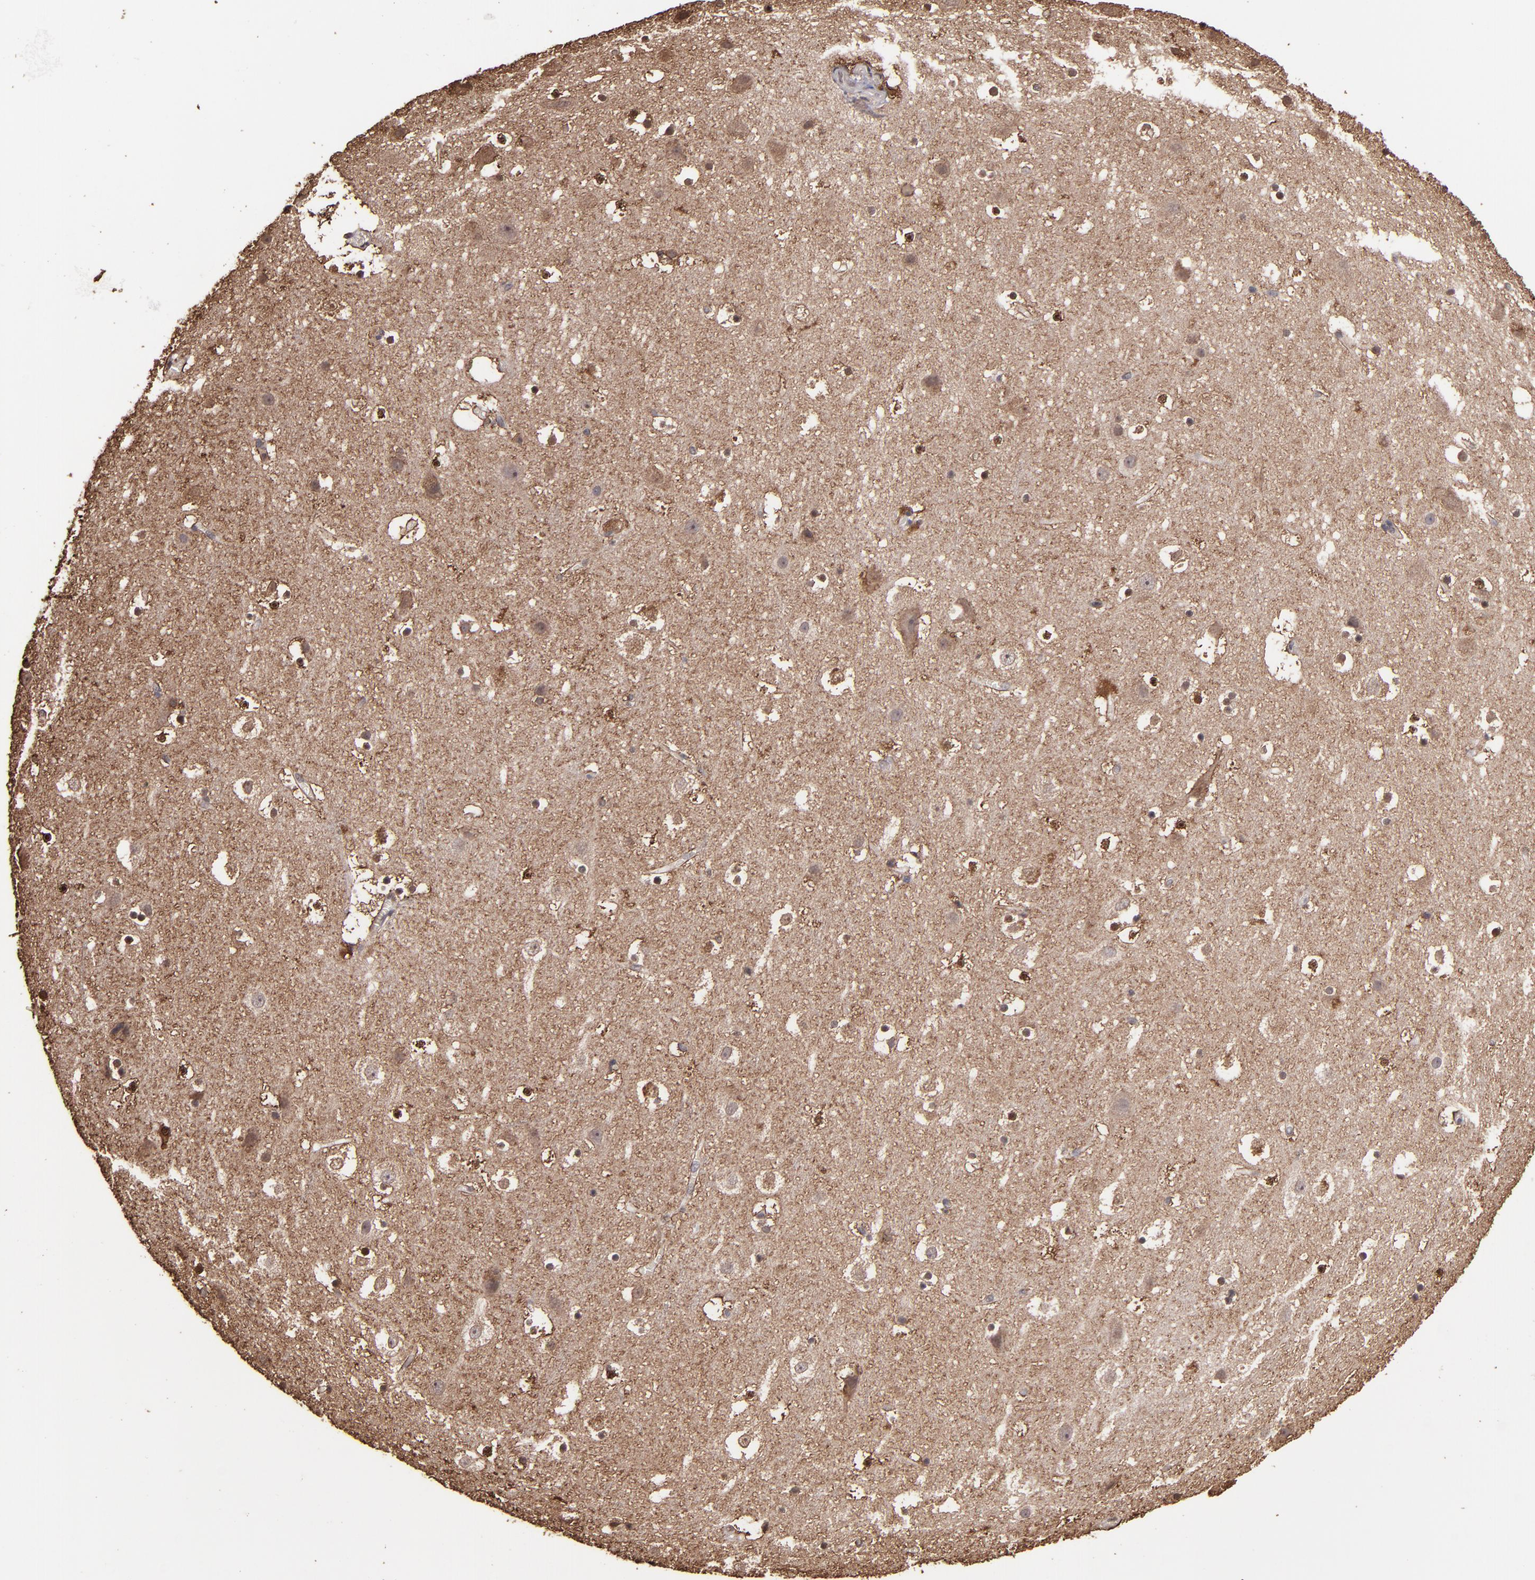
{"staining": {"intensity": "moderate", "quantity": ">75%", "location": "cytoplasmic/membranous"}, "tissue": "cerebral cortex", "cell_type": "Endothelial cells", "image_type": "normal", "snomed": [{"axis": "morphology", "description": "Normal tissue, NOS"}, {"axis": "topography", "description": "Cerebral cortex"}], "caption": "This micrograph reveals benign cerebral cortex stained with immunohistochemistry (IHC) to label a protein in brown. The cytoplasmic/membranous of endothelial cells show moderate positivity for the protein. Nuclei are counter-stained blue.", "gene": "S100A1", "patient": {"sex": "male", "age": 45}}